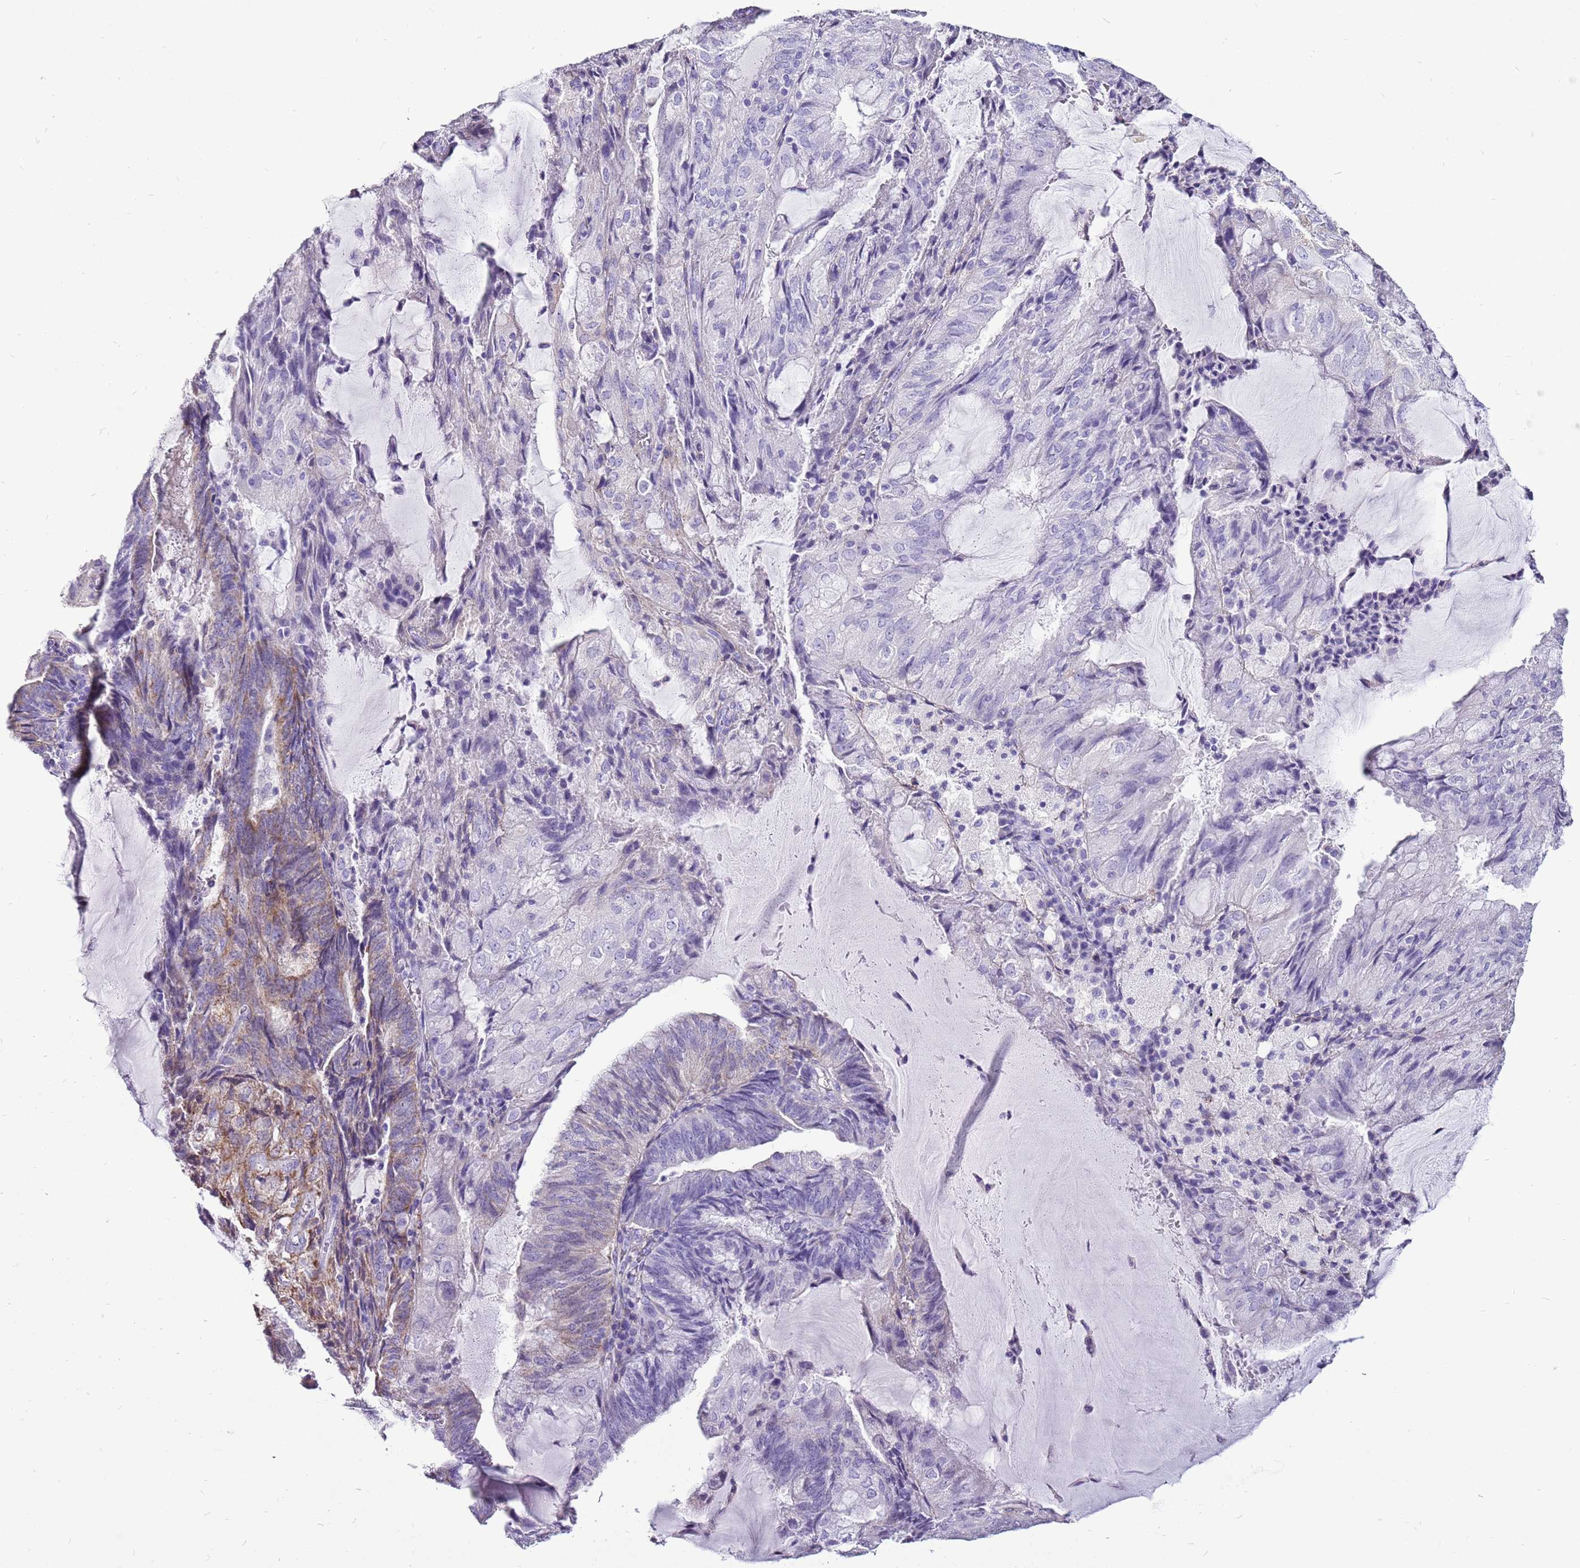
{"staining": {"intensity": "negative", "quantity": "none", "location": "none"}, "tissue": "endometrial cancer", "cell_type": "Tumor cells", "image_type": "cancer", "snomed": [{"axis": "morphology", "description": "Adenocarcinoma, NOS"}, {"axis": "topography", "description": "Endometrium"}], "caption": "The immunohistochemistry (IHC) micrograph has no significant staining in tumor cells of endometrial adenocarcinoma tissue.", "gene": "ACSS3", "patient": {"sex": "female", "age": 81}}